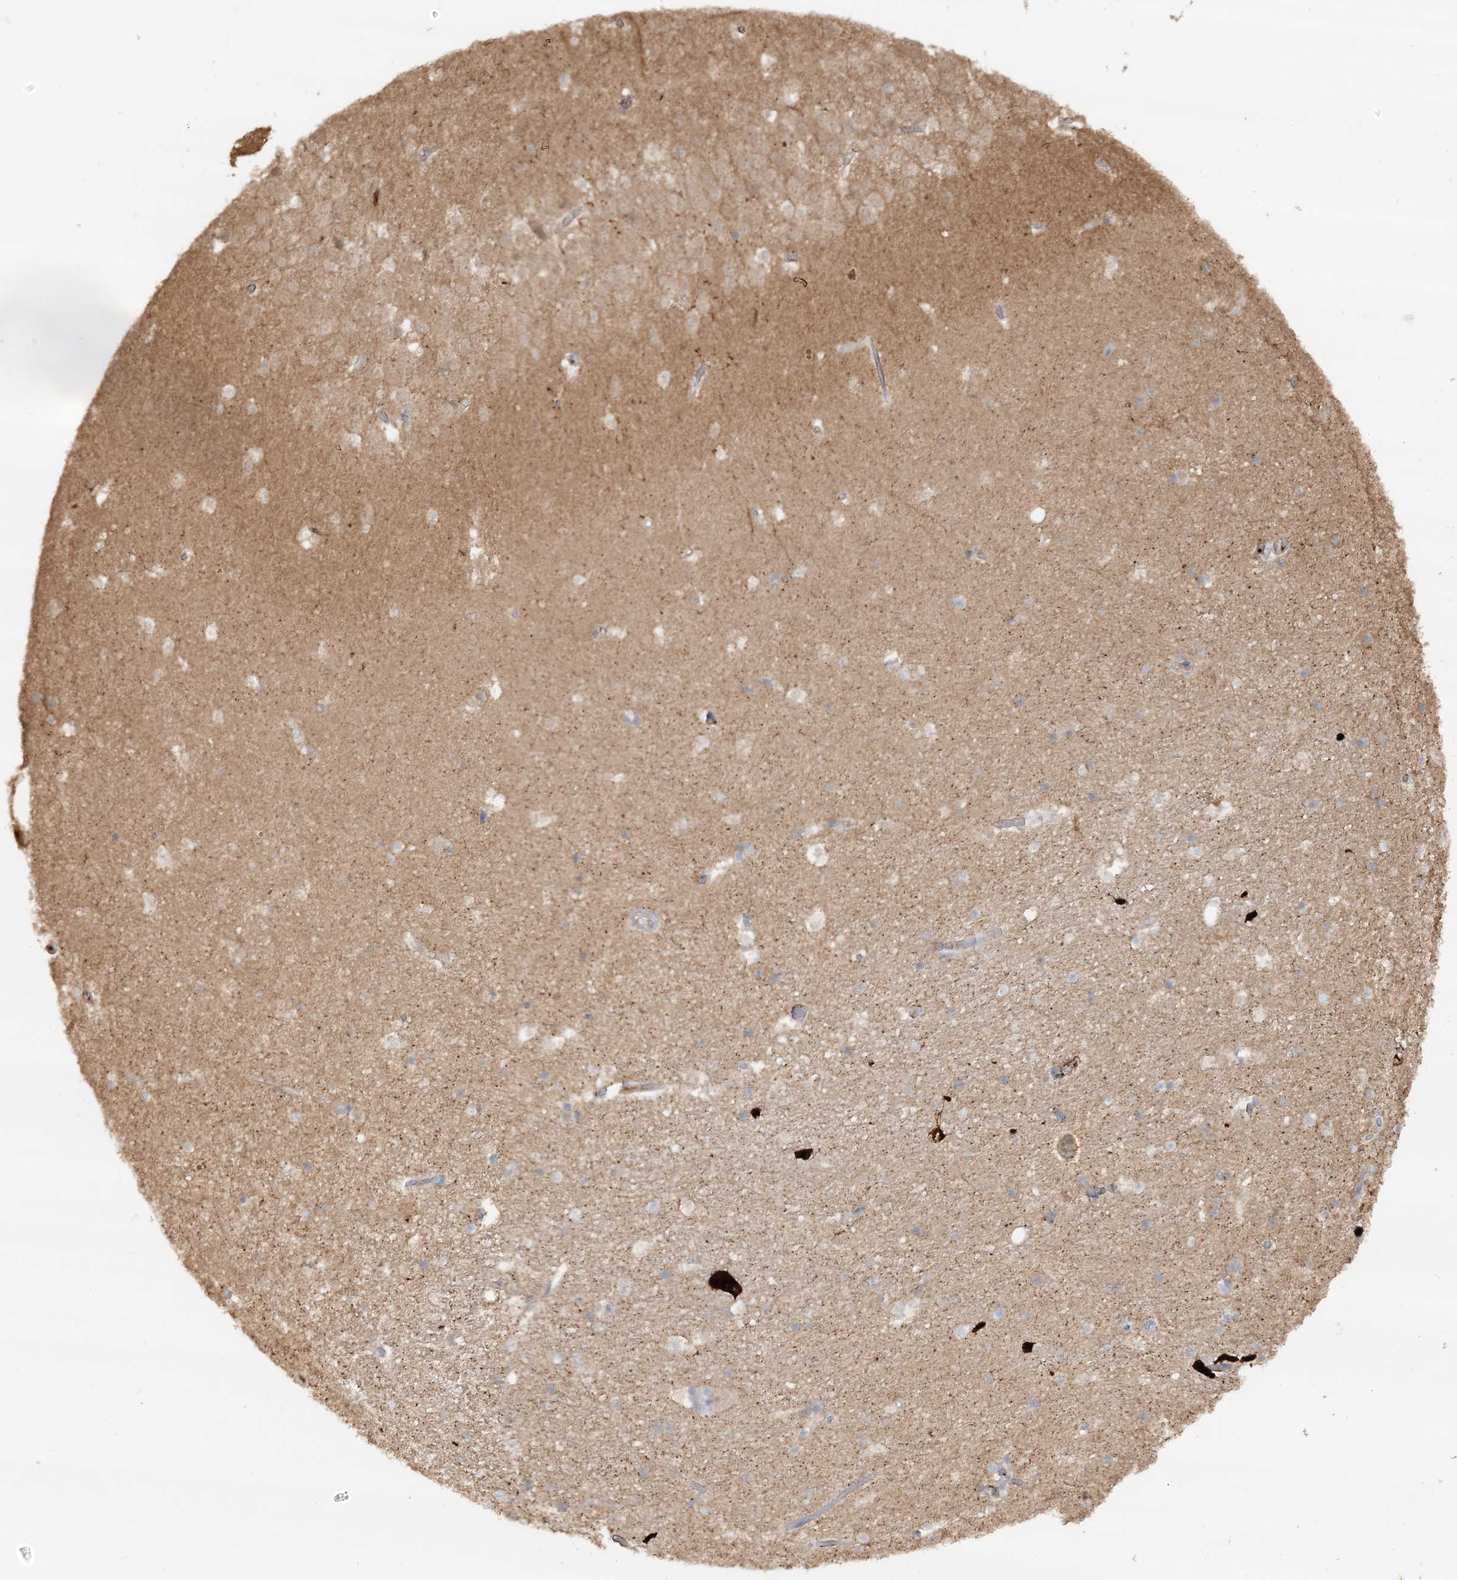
{"staining": {"intensity": "negative", "quantity": "none", "location": "none"}, "tissue": "hippocampus", "cell_type": "Glial cells", "image_type": "normal", "snomed": [{"axis": "morphology", "description": "Normal tissue, NOS"}, {"axis": "topography", "description": "Hippocampus"}], "caption": "Glial cells show no significant expression in benign hippocampus. Nuclei are stained in blue.", "gene": "DSTN", "patient": {"sex": "female", "age": 52}}